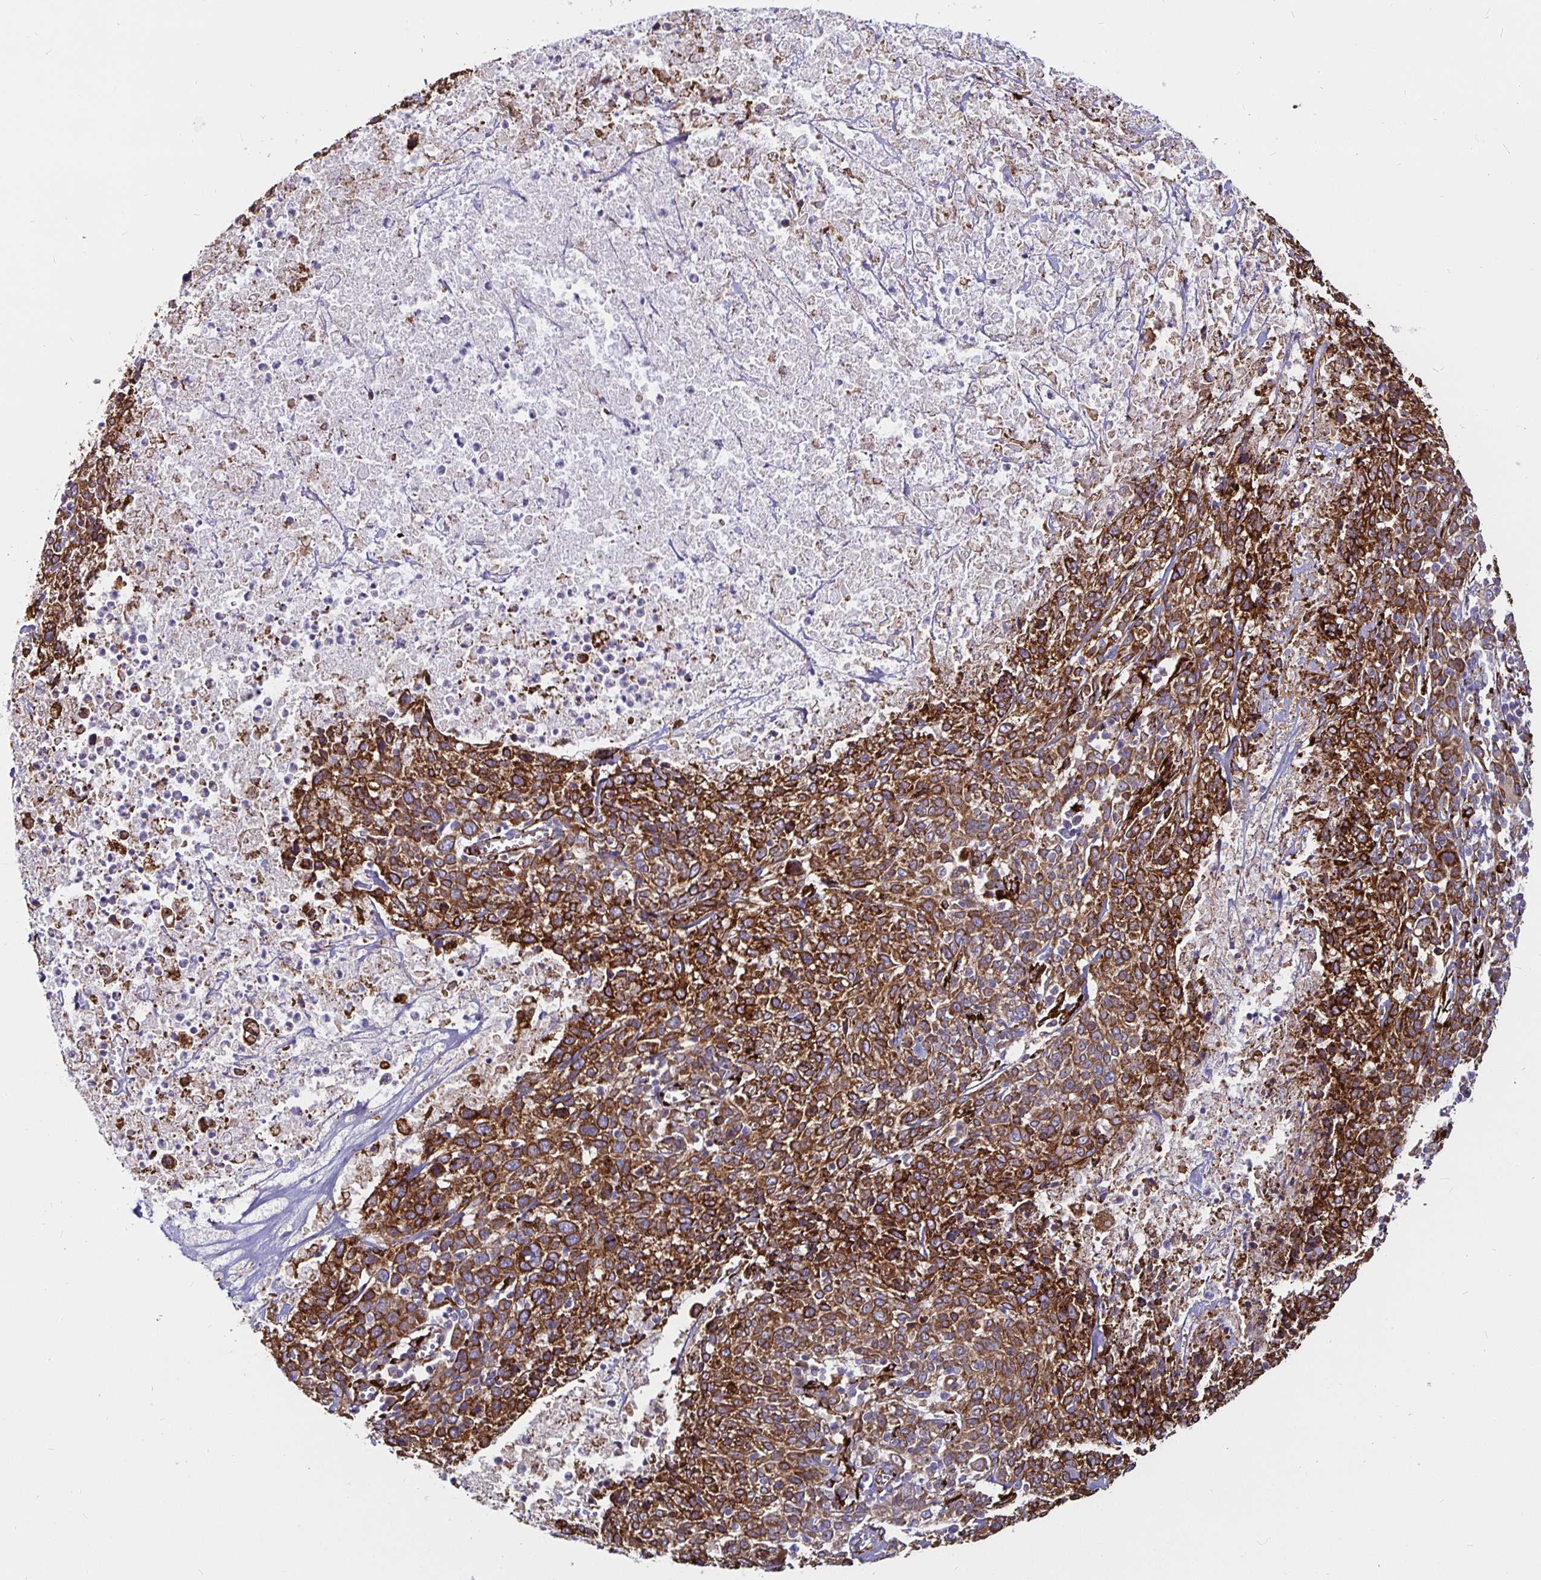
{"staining": {"intensity": "strong", "quantity": ">75%", "location": "cytoplasmic/membranous"}, "tissue": "cervical cancer", "cell_type": "Tumor cells", "image_type": "cancer", "snomed": [{"axis": "morphology", "description": "Squamous cell carcinoma, NOS"}, {"axis": "topography", "description": "Cervix"}], "caption": "A histopathology image showing strong cytoplasmic/membranous positivity in approximately >75% of tumor cells in cervical cancer, as visualized by brown immunohistochemical staining.", "gene": "P4HA2", "patient": {"sex": "female", "age": 46}}